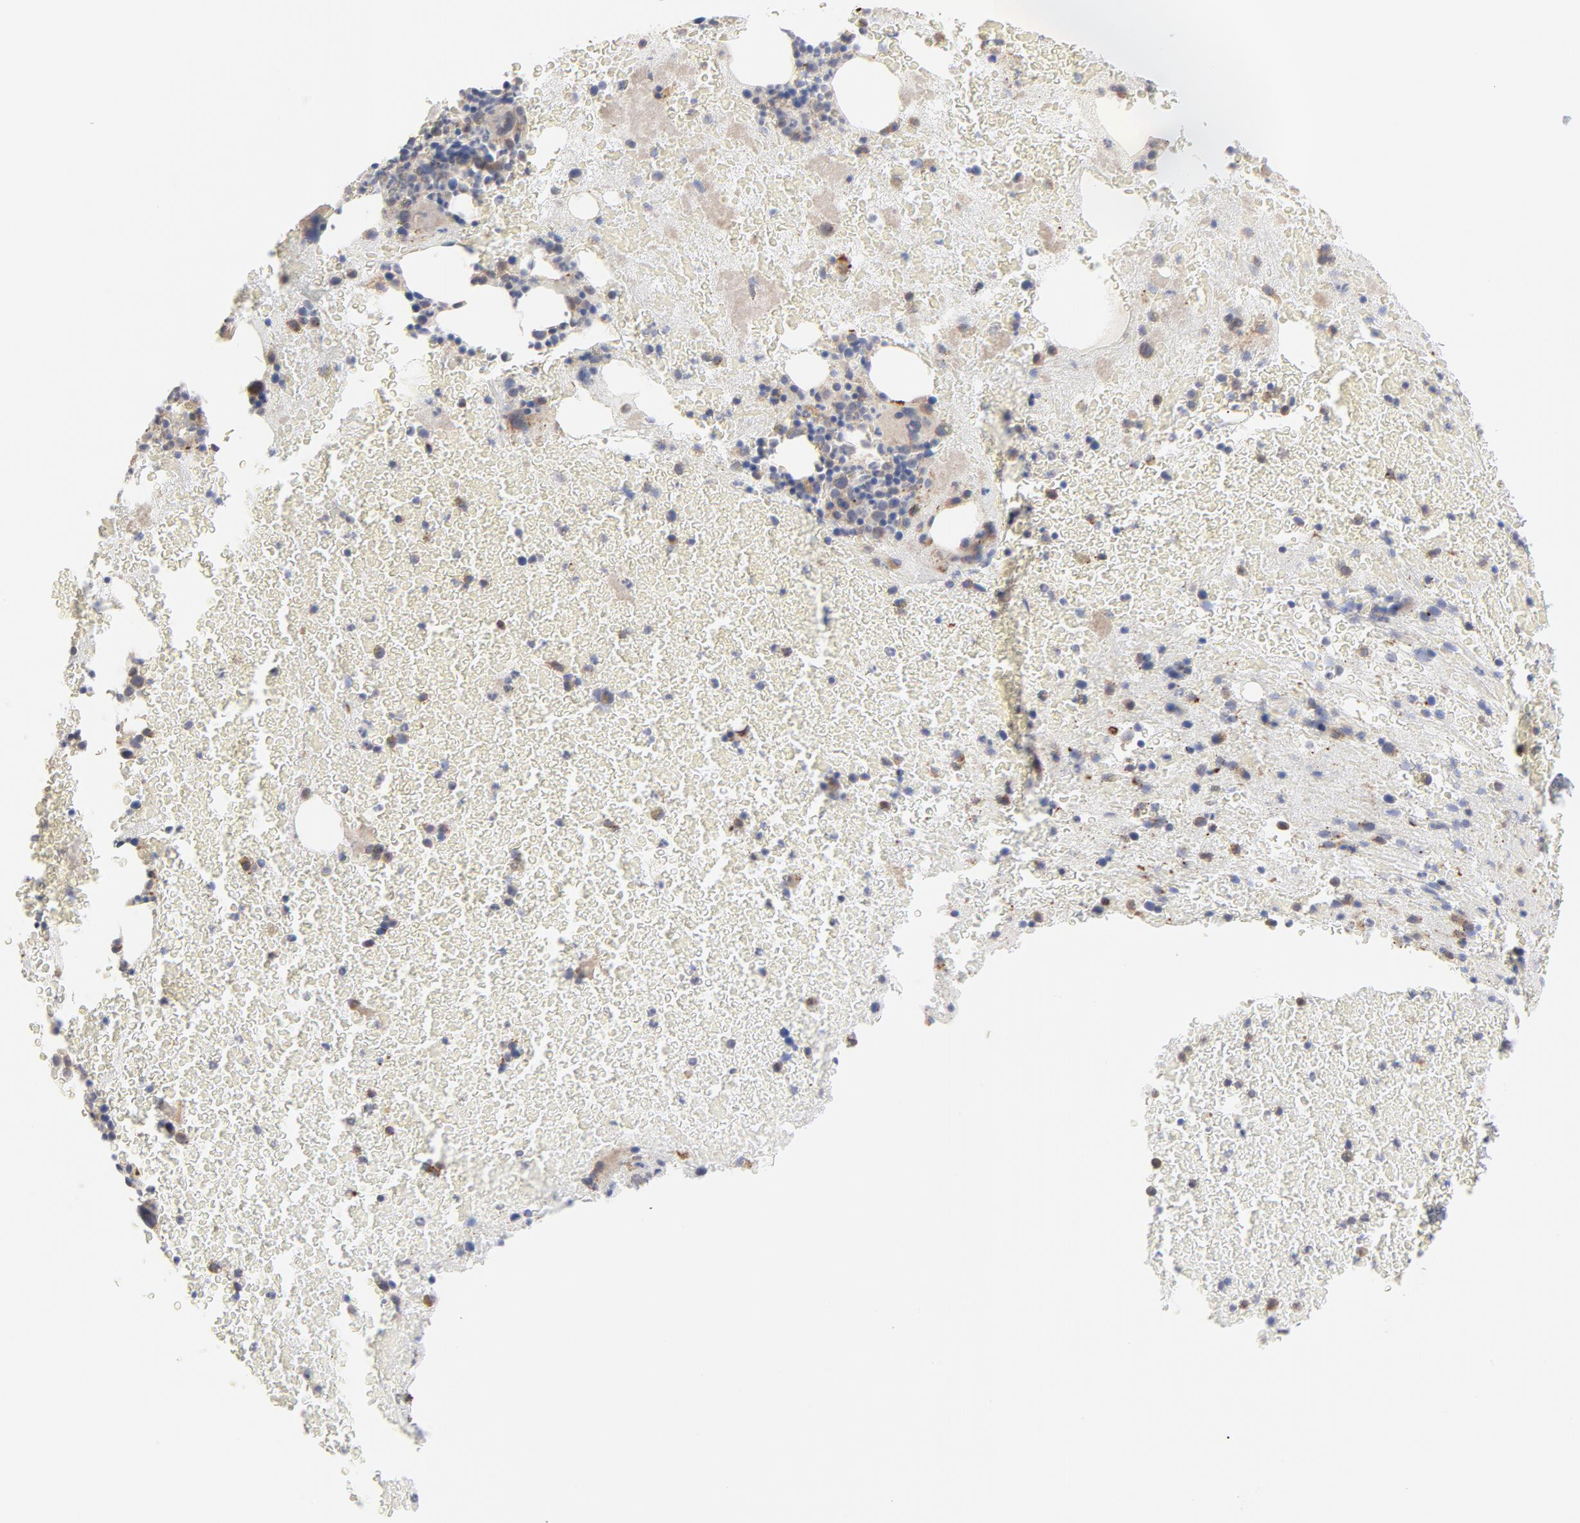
{"staining": {"intensity": "weak", "quantity": "25%-75%", "location": "cytoplasmic/membranous"}, "tissue": "bone marrow", "cell_type": "Hematopoietic cells", "image_type": "normal", "snomed": [{"axis": "morphology", "description": "Normal tissue, NOS"}, {"axis": "topography", "description": "Bone marrow"}], "caption": "A low amount of weak cytoplasmic/membranous expression is identified in about 25%-75% of hematopoietic cells in normal bone marrow.", "gene": "PPFIBP2", "patient": {"sex": "male", "age": 76}}